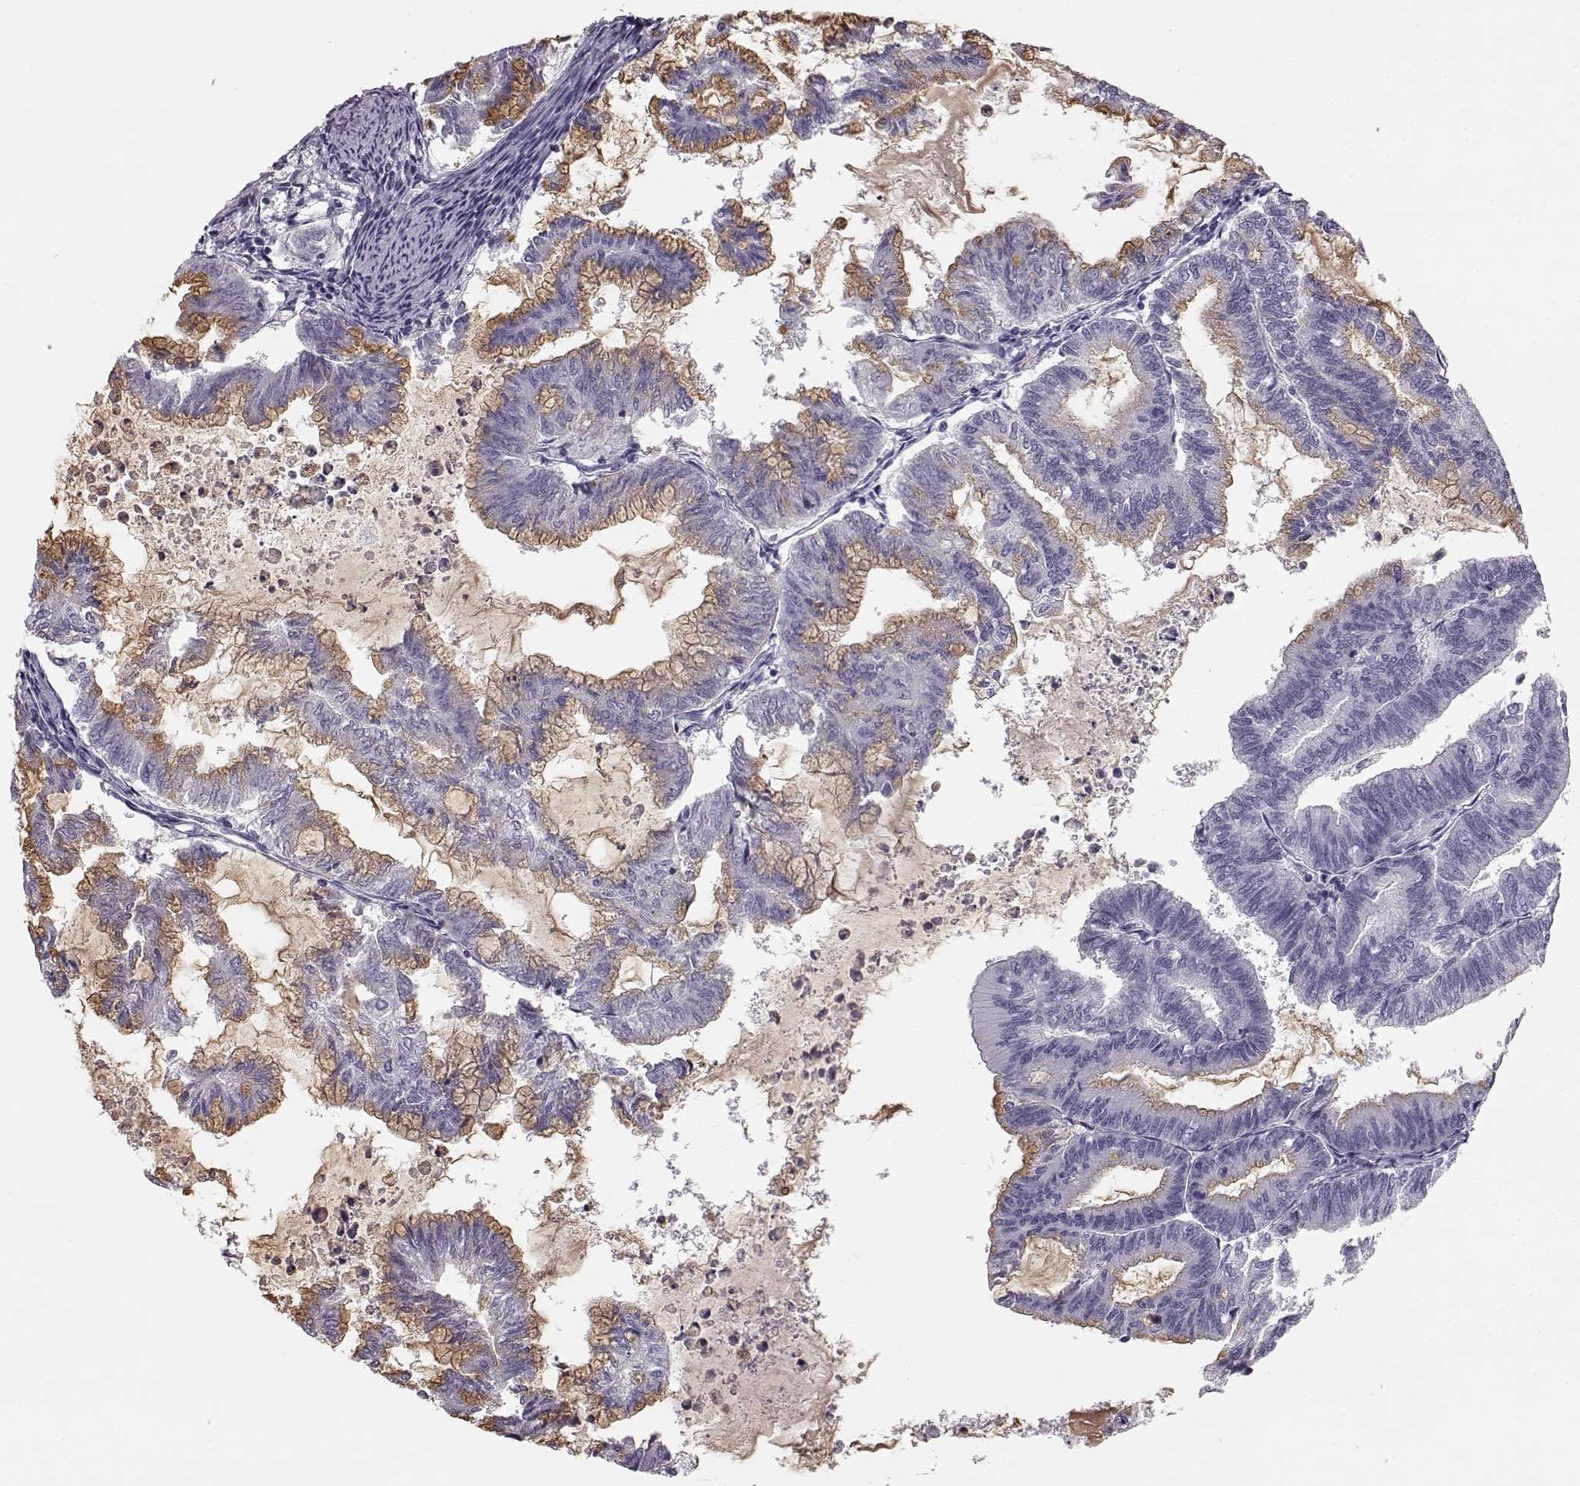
{"staining": {"intensity": "weak", "quantity": "25%-75%", "location": "cytoplasmic/membranous"}, "tissue": "endometrial cancer", "cell_type": "Tumor cells", "image_type": "cancer", "snomed": [{"axis": "morphology", "description": "Adenocarcinoma, NOS"}, {"axis": "topography", "description": "Endometrium"}], "caption": "Immunohistochemistry (IHC) image of neoplastic tissue: endometrial cancer stained using IHC shows low levels of weak protein expression localized specifically in the cytoplasmic/membranous of tumor cells, appearing as a cytoplasmic/membranous brown color.", "gene": "NPTXR", "patient": {"sex": "female", "age": 79}}